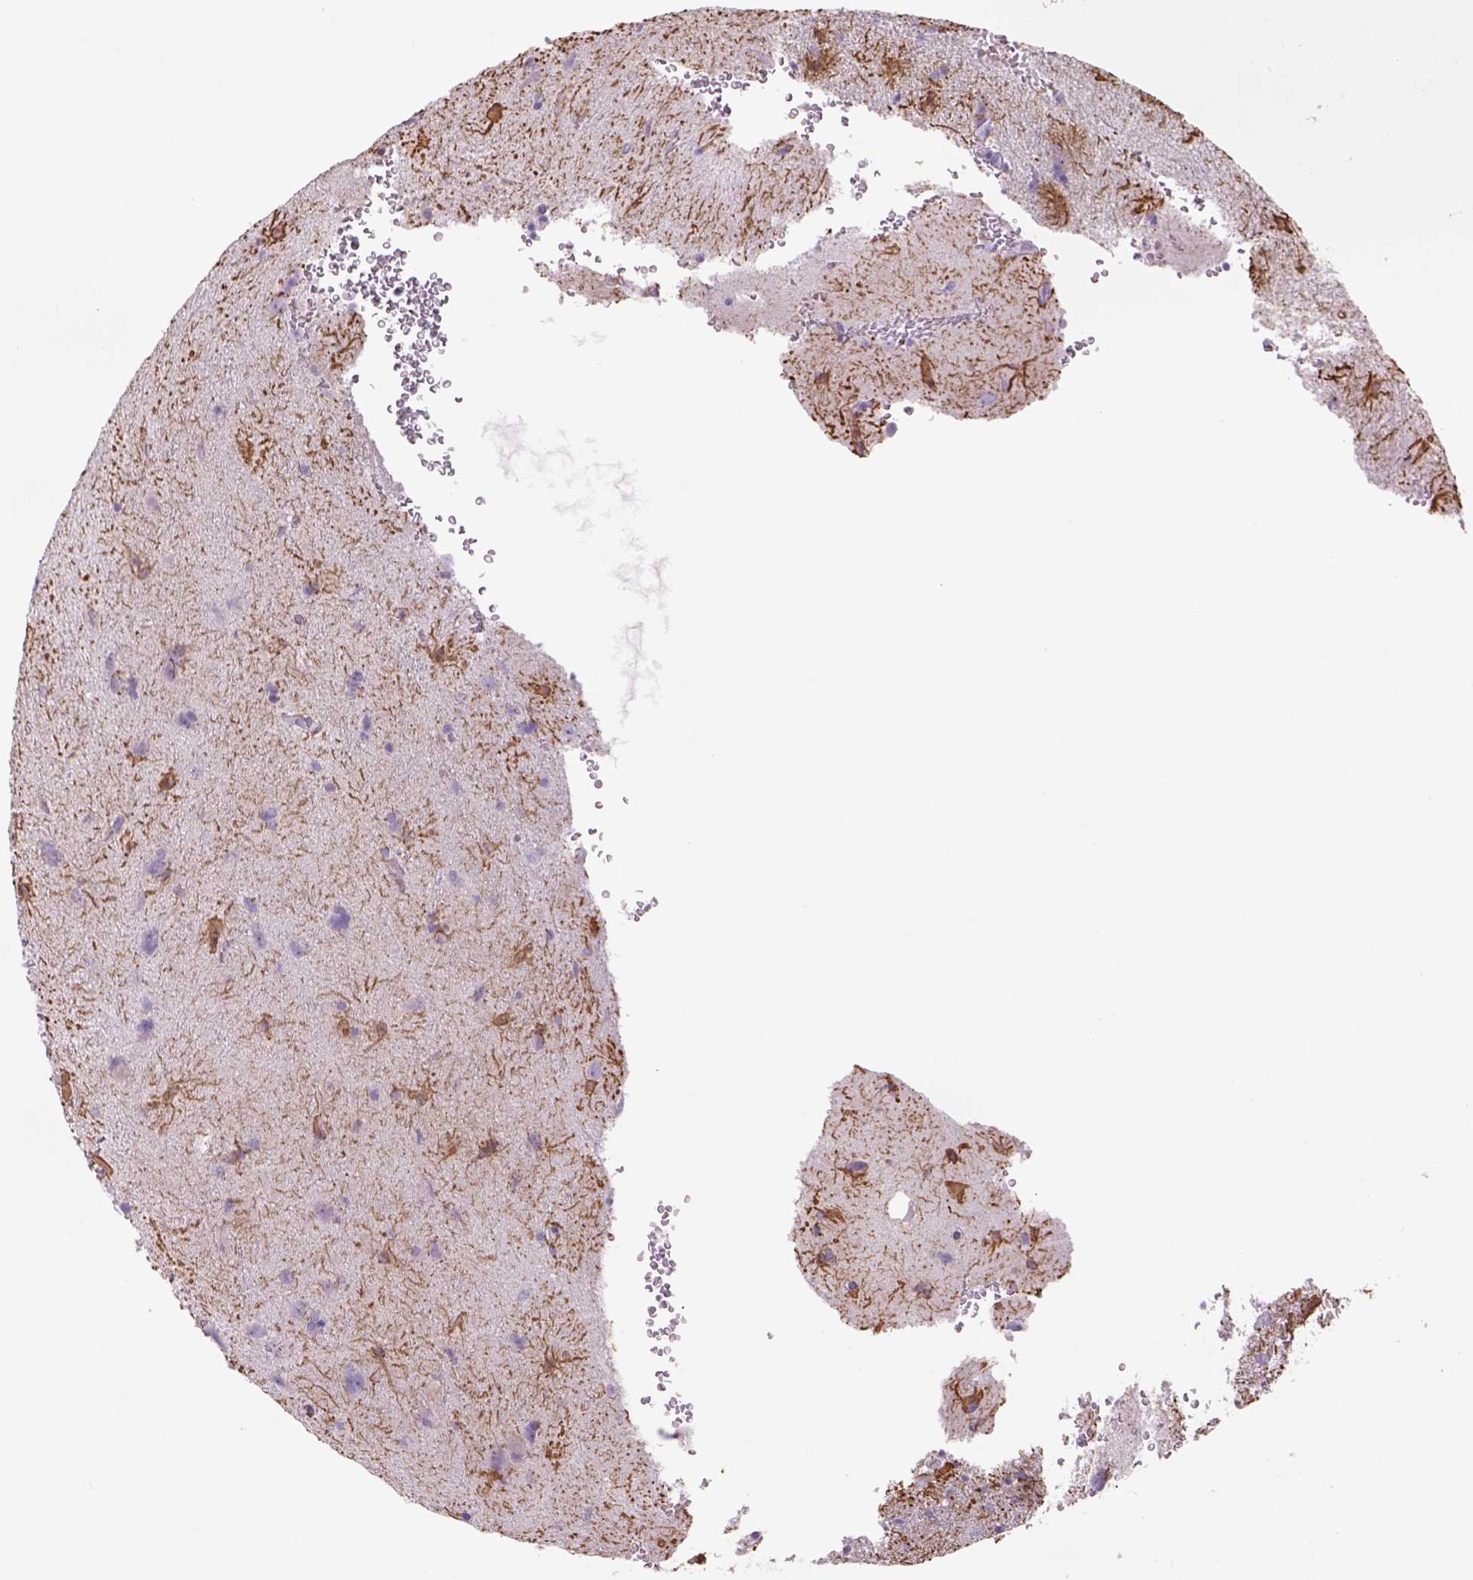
{"staining": {"intensity": "negative", "quantity": "none", "location": "none"}, "tissue": "glioma", "cell_type": "Tumor cells", "image_type": "cancer", "snomed": [{"axis": "morphology", "description": "Glioma, malignant, Low grade"}, {"axis": "topography", "description": "Brain"}], "caption": "This image is of glioma stained with immunohistochemistry (IHC) to label a protein in brown with the nuclei are counter-stained blue. There is no staining in tumor cells.", "gene": "TENM4", "patient": {"sex": "male", "age": 58}}